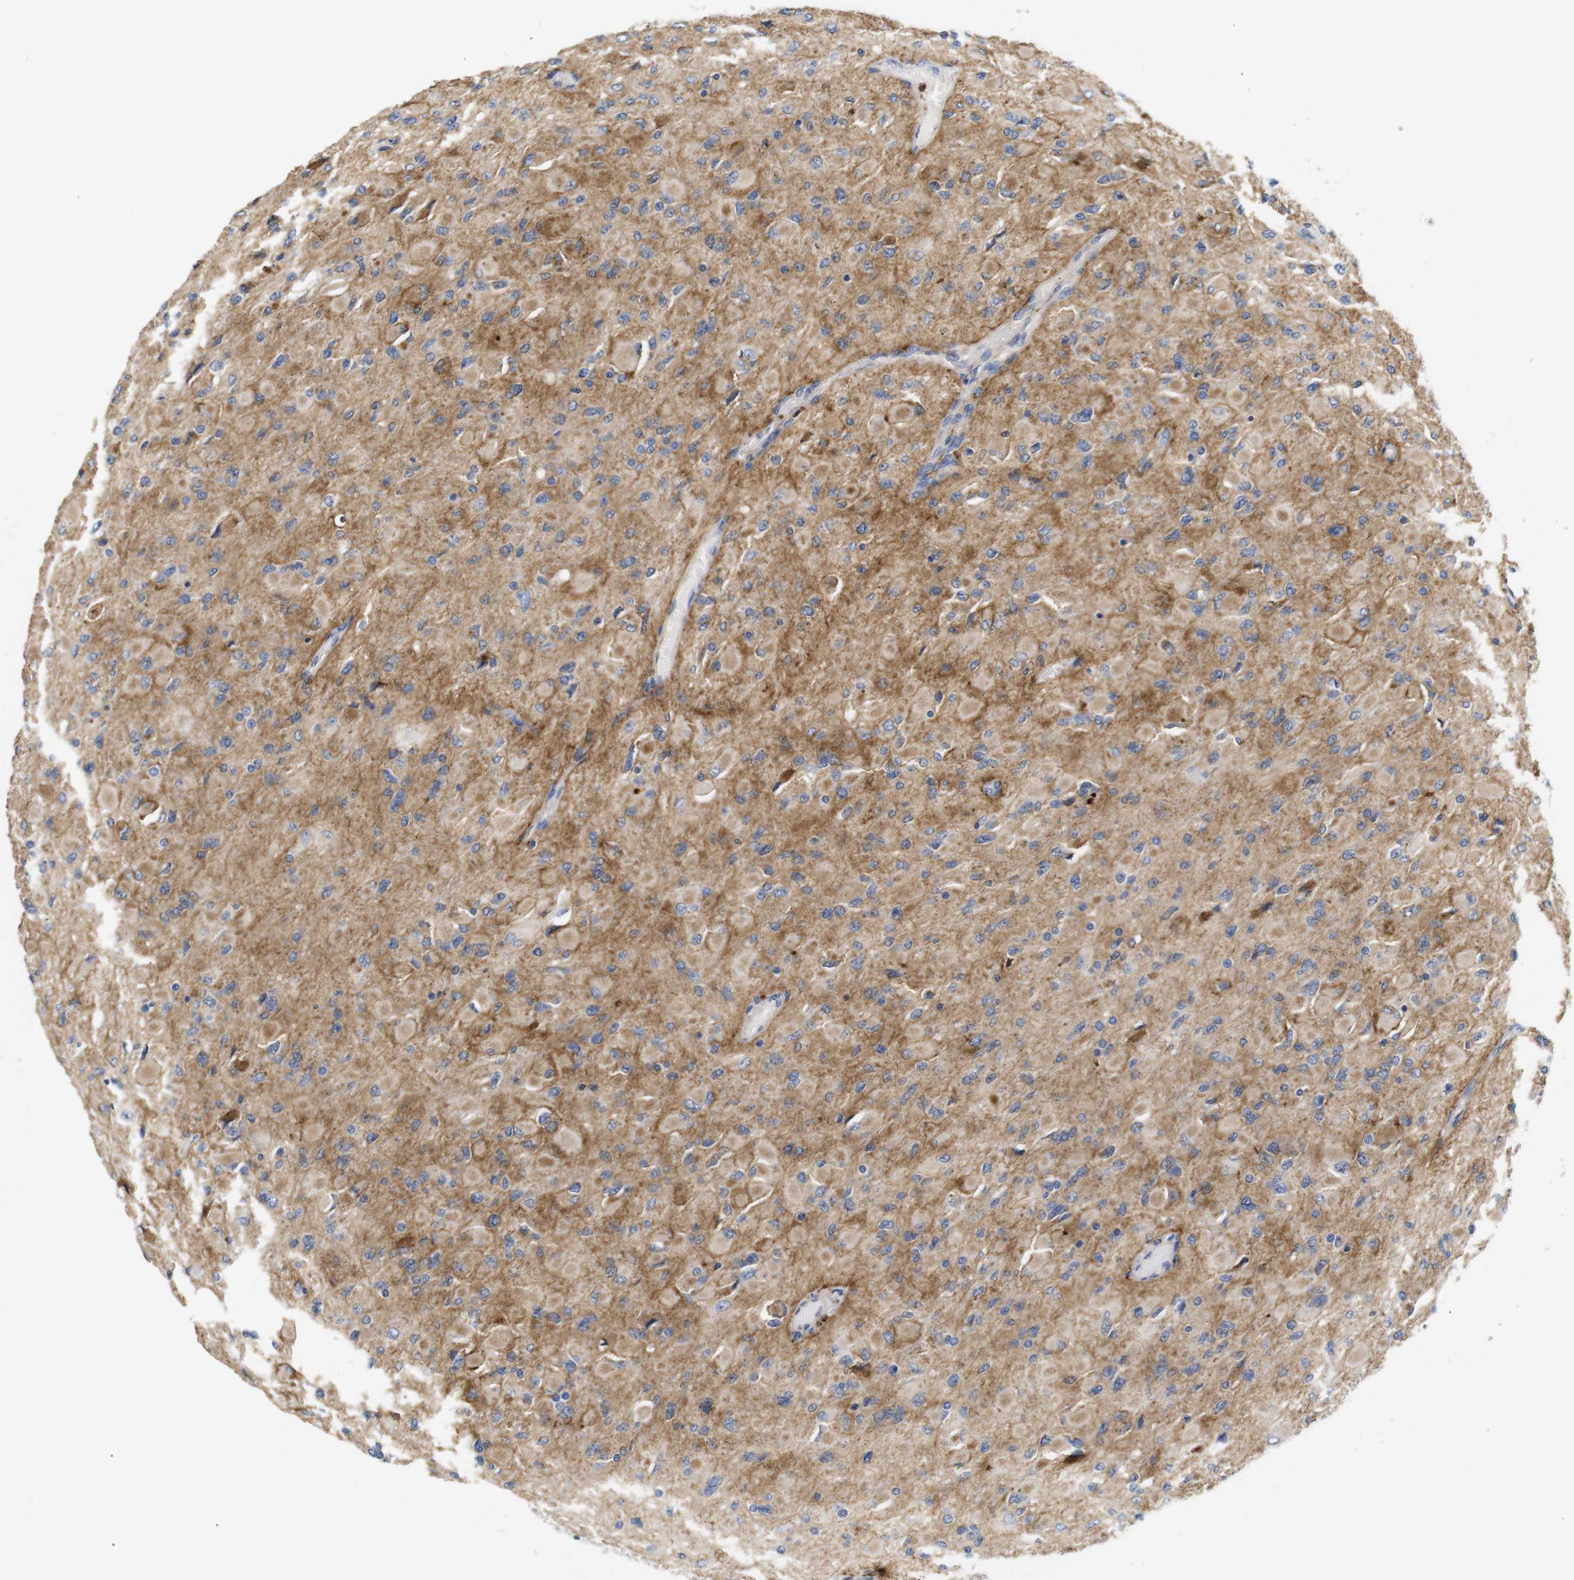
{"staining": {"intensity": "weak", "quantity": "25%-75%", "location": "cytoplasmic/membranous"}, "tissue": "glioma", "cell_type": "Tumor cells", "image_type": "cancer", "snomed": [{"axis": "morphology", "description": "Glioma, malignant, High grade"}, {"axis": "topography", "description": "Cerebral cortex"}], "caption": "Immunohistochemistry photomicrograph of neoplastic tissue: human malignant glioma (high-grade) stained using IHC shows low levels of weak protein expression localized specifically in the cytoplasmic/membranous of tumor cells, appearing as a cytoplasmic/membranous brown color.", "gene": "SDCBP", "patient": {"sex": "female", "age": 36}}